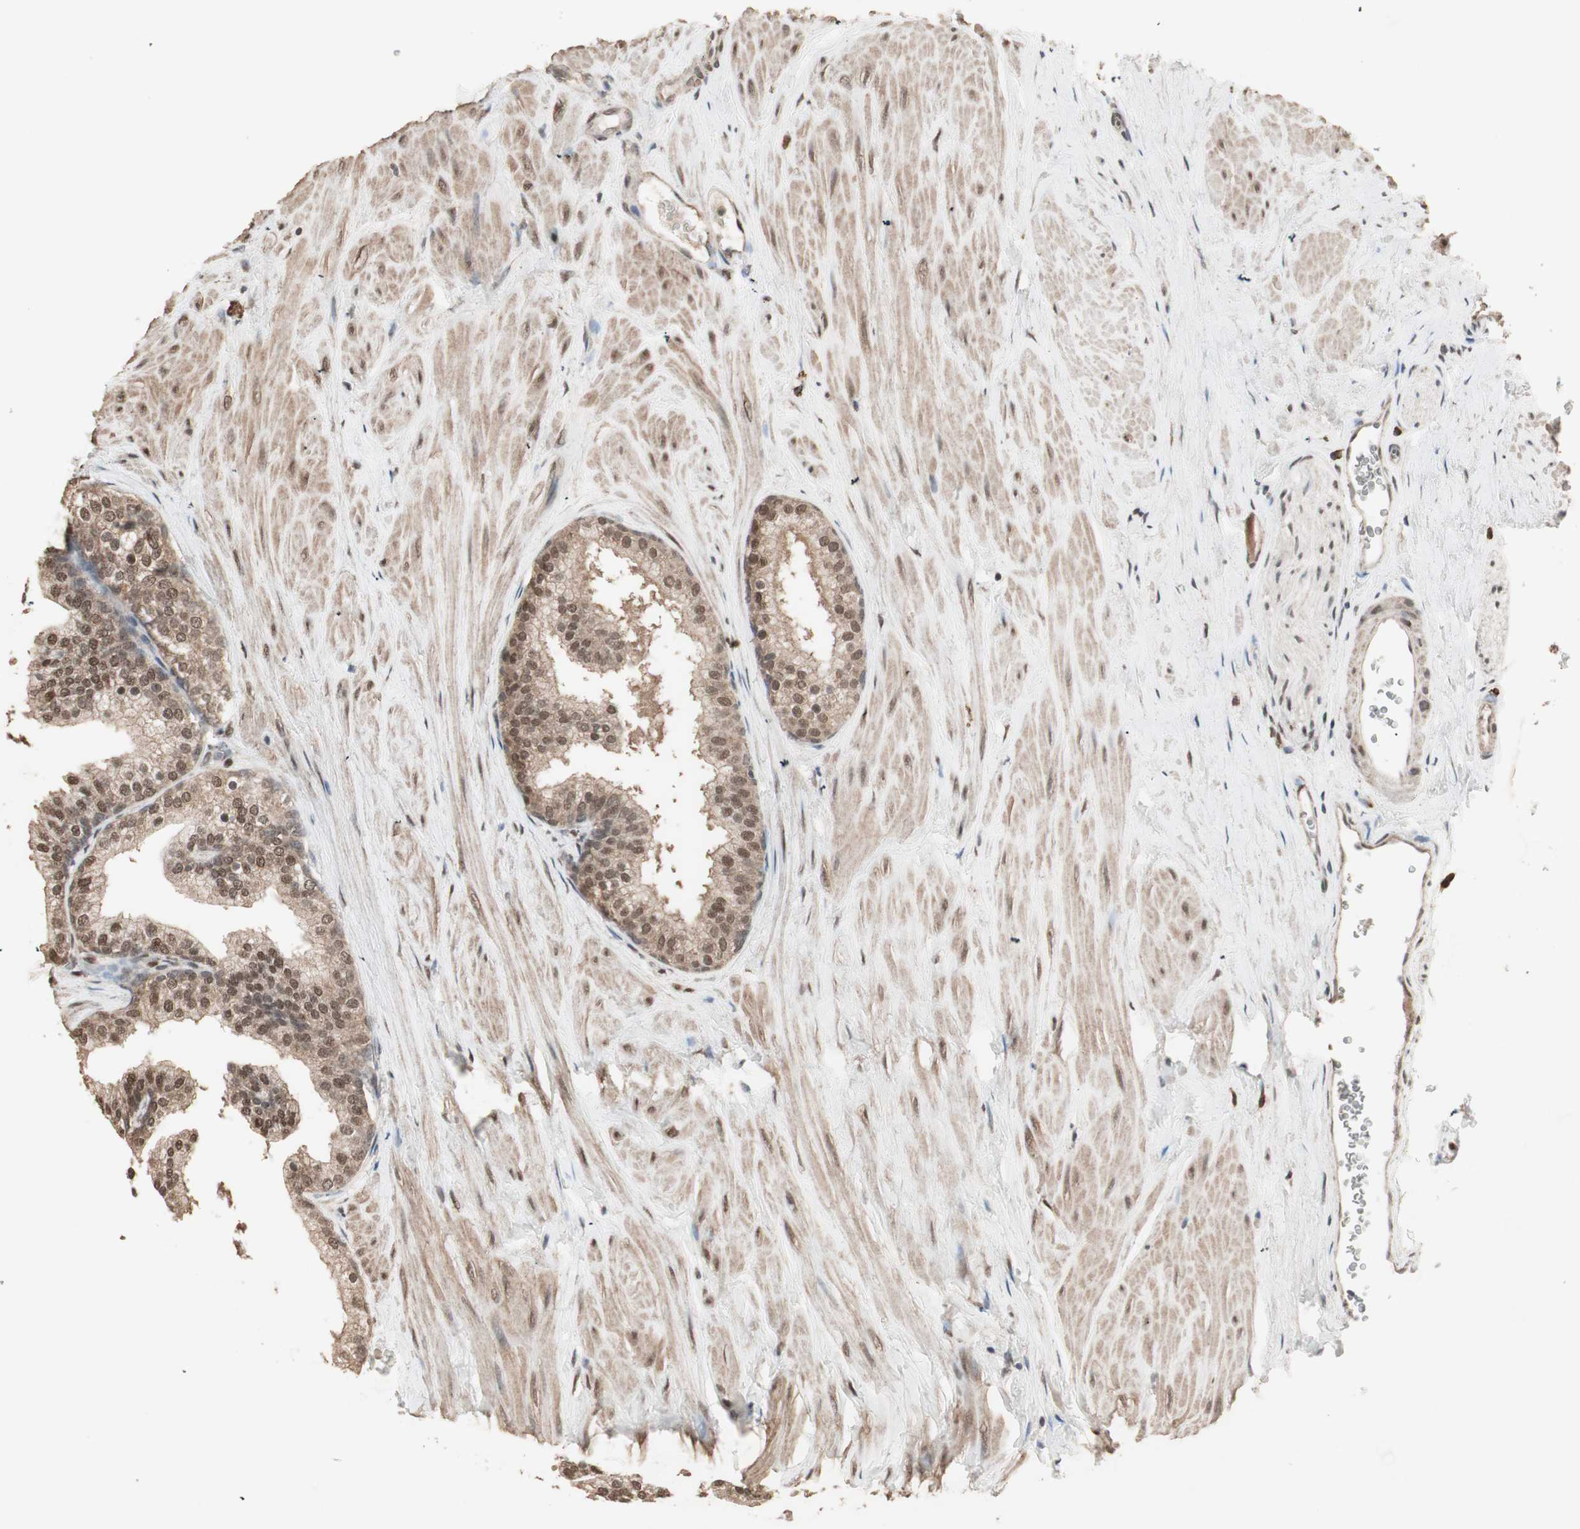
{"staining": {"intensity": "moderate", "quantity": ">75%", "location": "nuclear"}, "tissue": "prostate", "cell_type": "Glandular cells", "image_type": "normal", "snomed": [{"axis": "morphology", "description": "Normal tissue, NOS"}, {"axis": "topography", "description": "Prostate"}], "caption": "DAB (3,3'-diaminobenzidine) immunohistochemical staining of benign prostate exhibits moderate nuclear protein expression in about >75% of glandular cells. Immunohistochemistry (ihc) stains the protein of interest in brown and the nuclei are stained blue.", "gene": "ZHX2", "patient": {"sex": "male", "age": 60}}